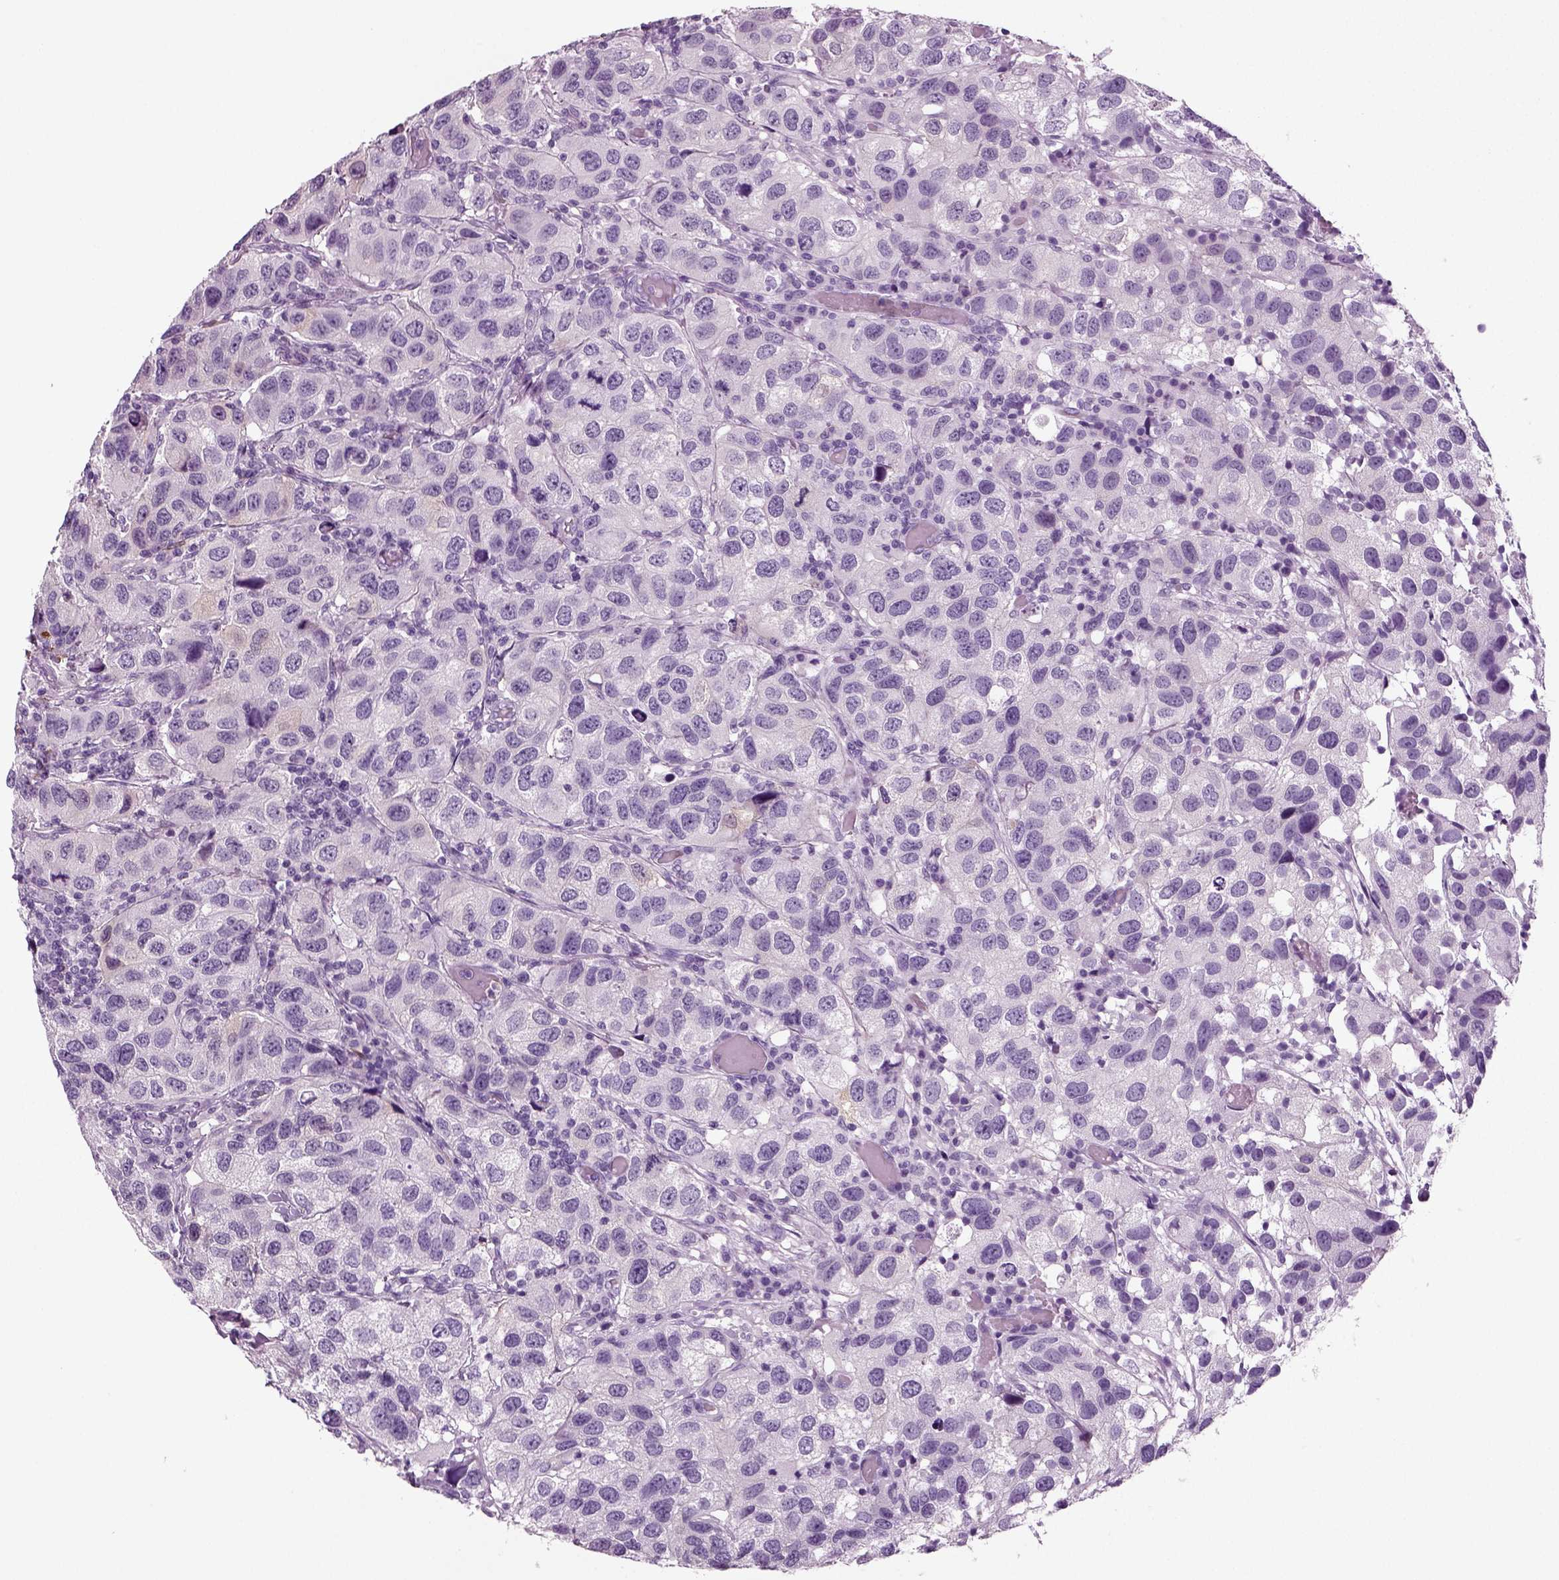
{"staining": {"intensity": "negative", "quantity": "none", "location": "none"}, "tissue": "urothelial cancer", "cell_type": "Tumor cells", "image_type": "cancer", "snomed": [{"axis": "morphology", "description": "Urothelial carcinoma, High grade"}, {"axis": "topography", "description": "Urinary bladder"}], "caption": "This is an immunohistochemistry (IHC) histopathology image of human urothelial cancer. There is no positivity in tumor cells.", "gene": "CRABP1", "patient": {"sex": "male", "age": 79}}